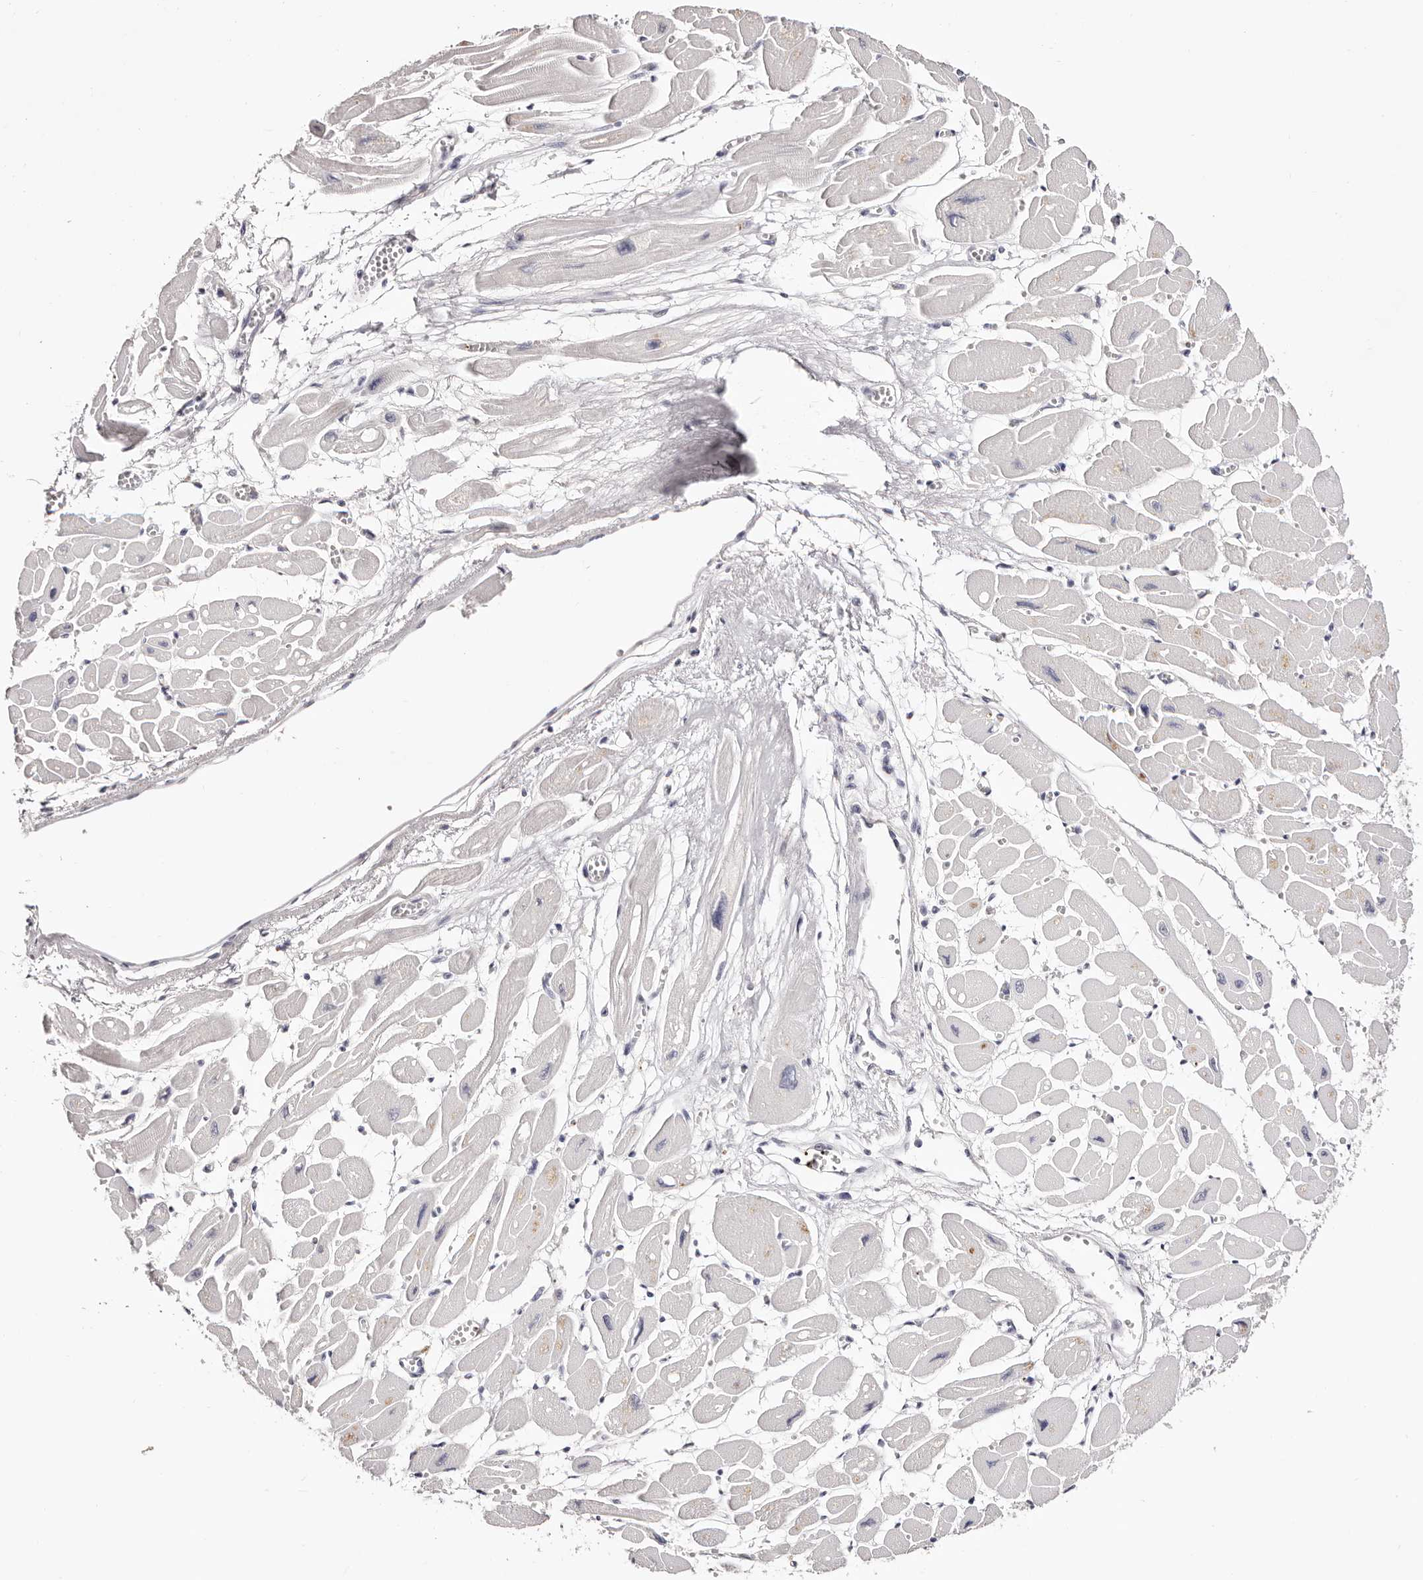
{"staining": {"intensity": "negative", "quantity": "none", "location": "none"}, "tissue": "heart muscle", "cell_type": "Cardiomyocytes", "image_type": "normal", "snomed": [{"axis": "morphology", "description": "Normal tissue, NOS"}, {"axis": "topography", "description": "Heart"}], "caption": "Human heart muscle stained for a protein using immunohistochemistry (IHC) displays no positivity in cardiomyocytes.", "gene": "PF4", "patient": {"sex": "female", "age": 54}}